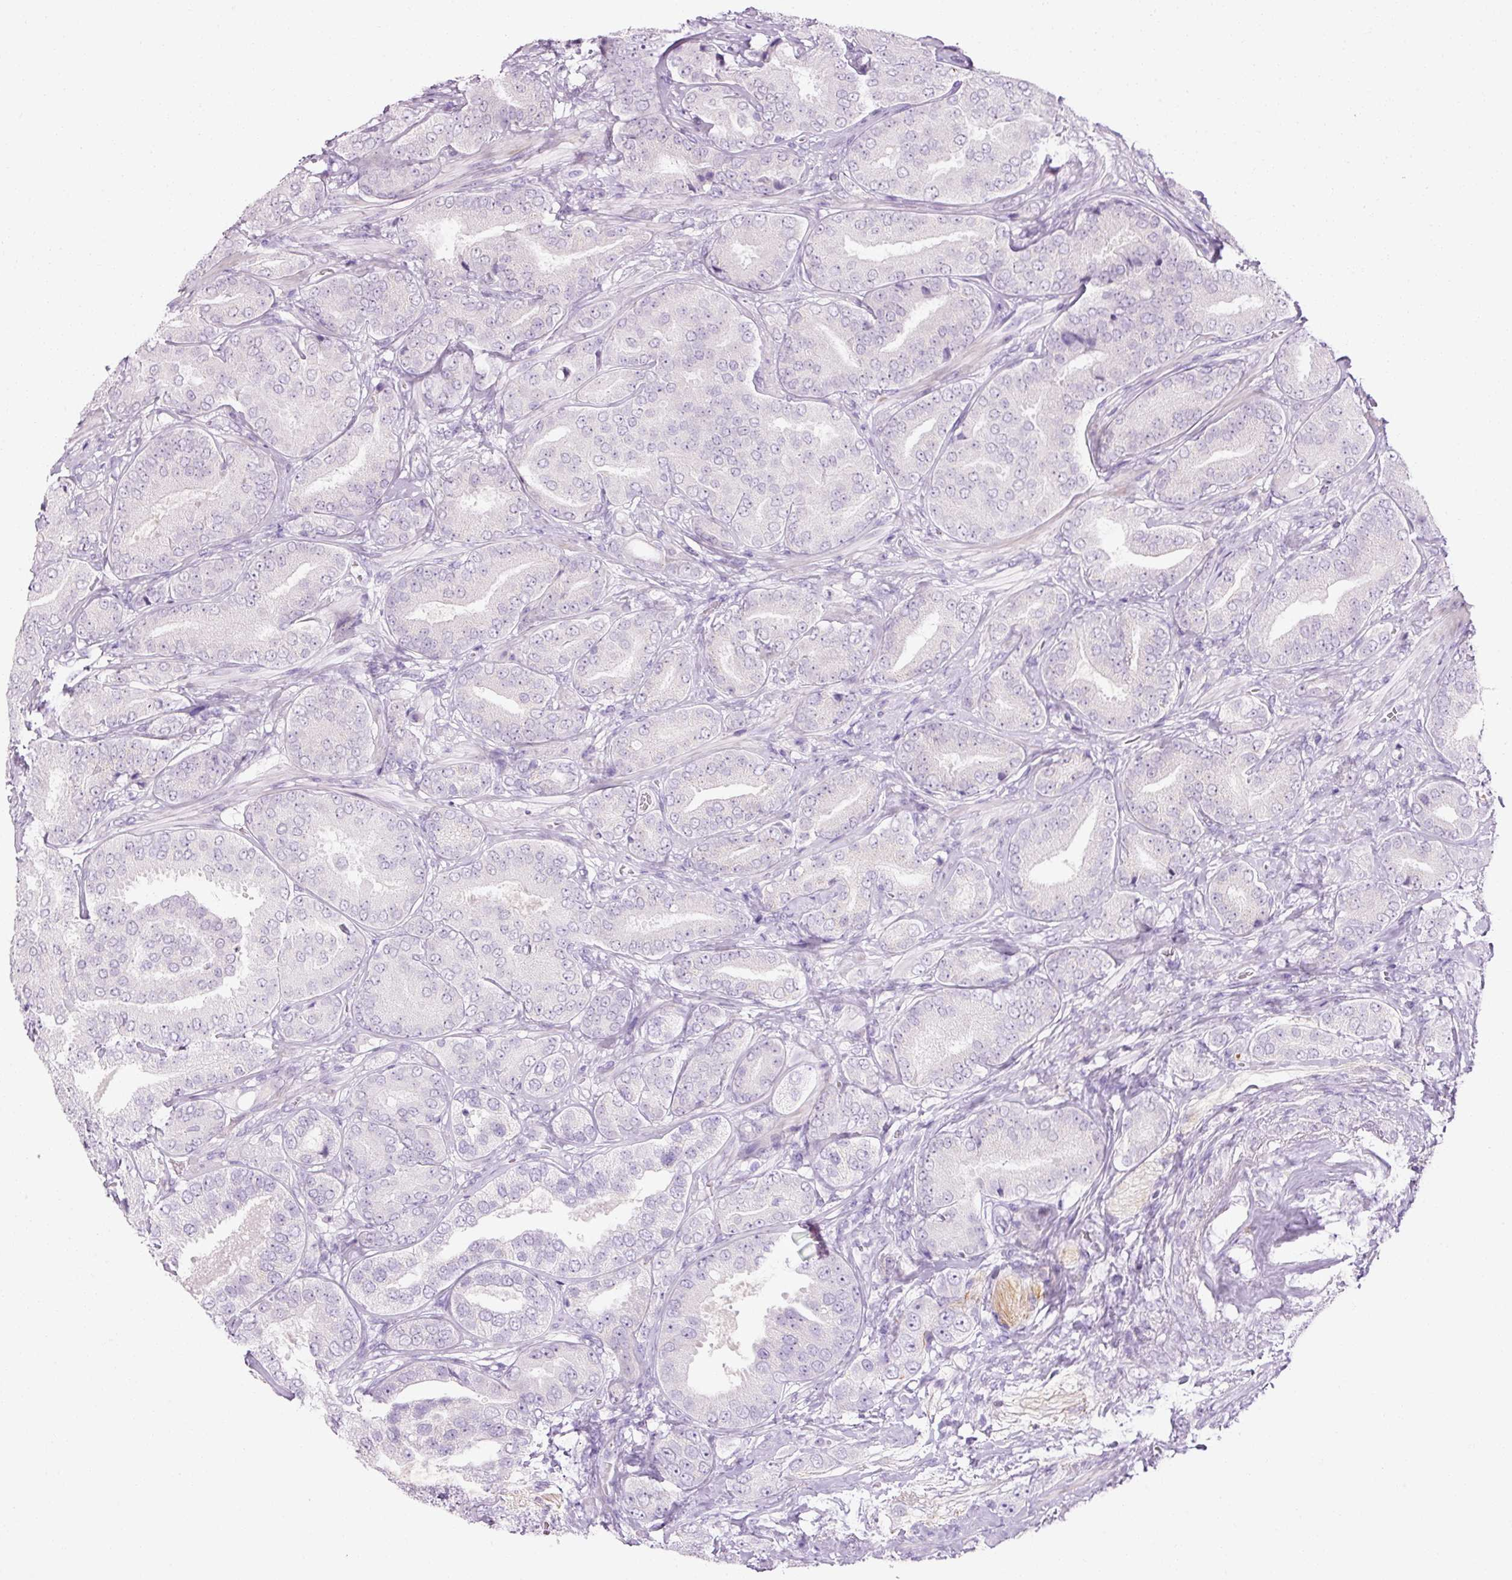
{"staining": {"intensity": "negative", "quantity": "none", "location": "none"}, "tissue": "prostate cancer", "cell_type": "Tumor cells", "image_type": "cancer", "snomed": [{"axis": "morphology", "description": "Adenocarcinoma, High grade"}, {"axis": "topography", "description": "Prostate"}], "caption": "DAB immunohistochemical staining of prostate high-grade adenocarcinoma exhibits no significant staining in tumor cells.", "gene": "ANKRD20A1", "patient": {"sex": "male", "age": 63}}